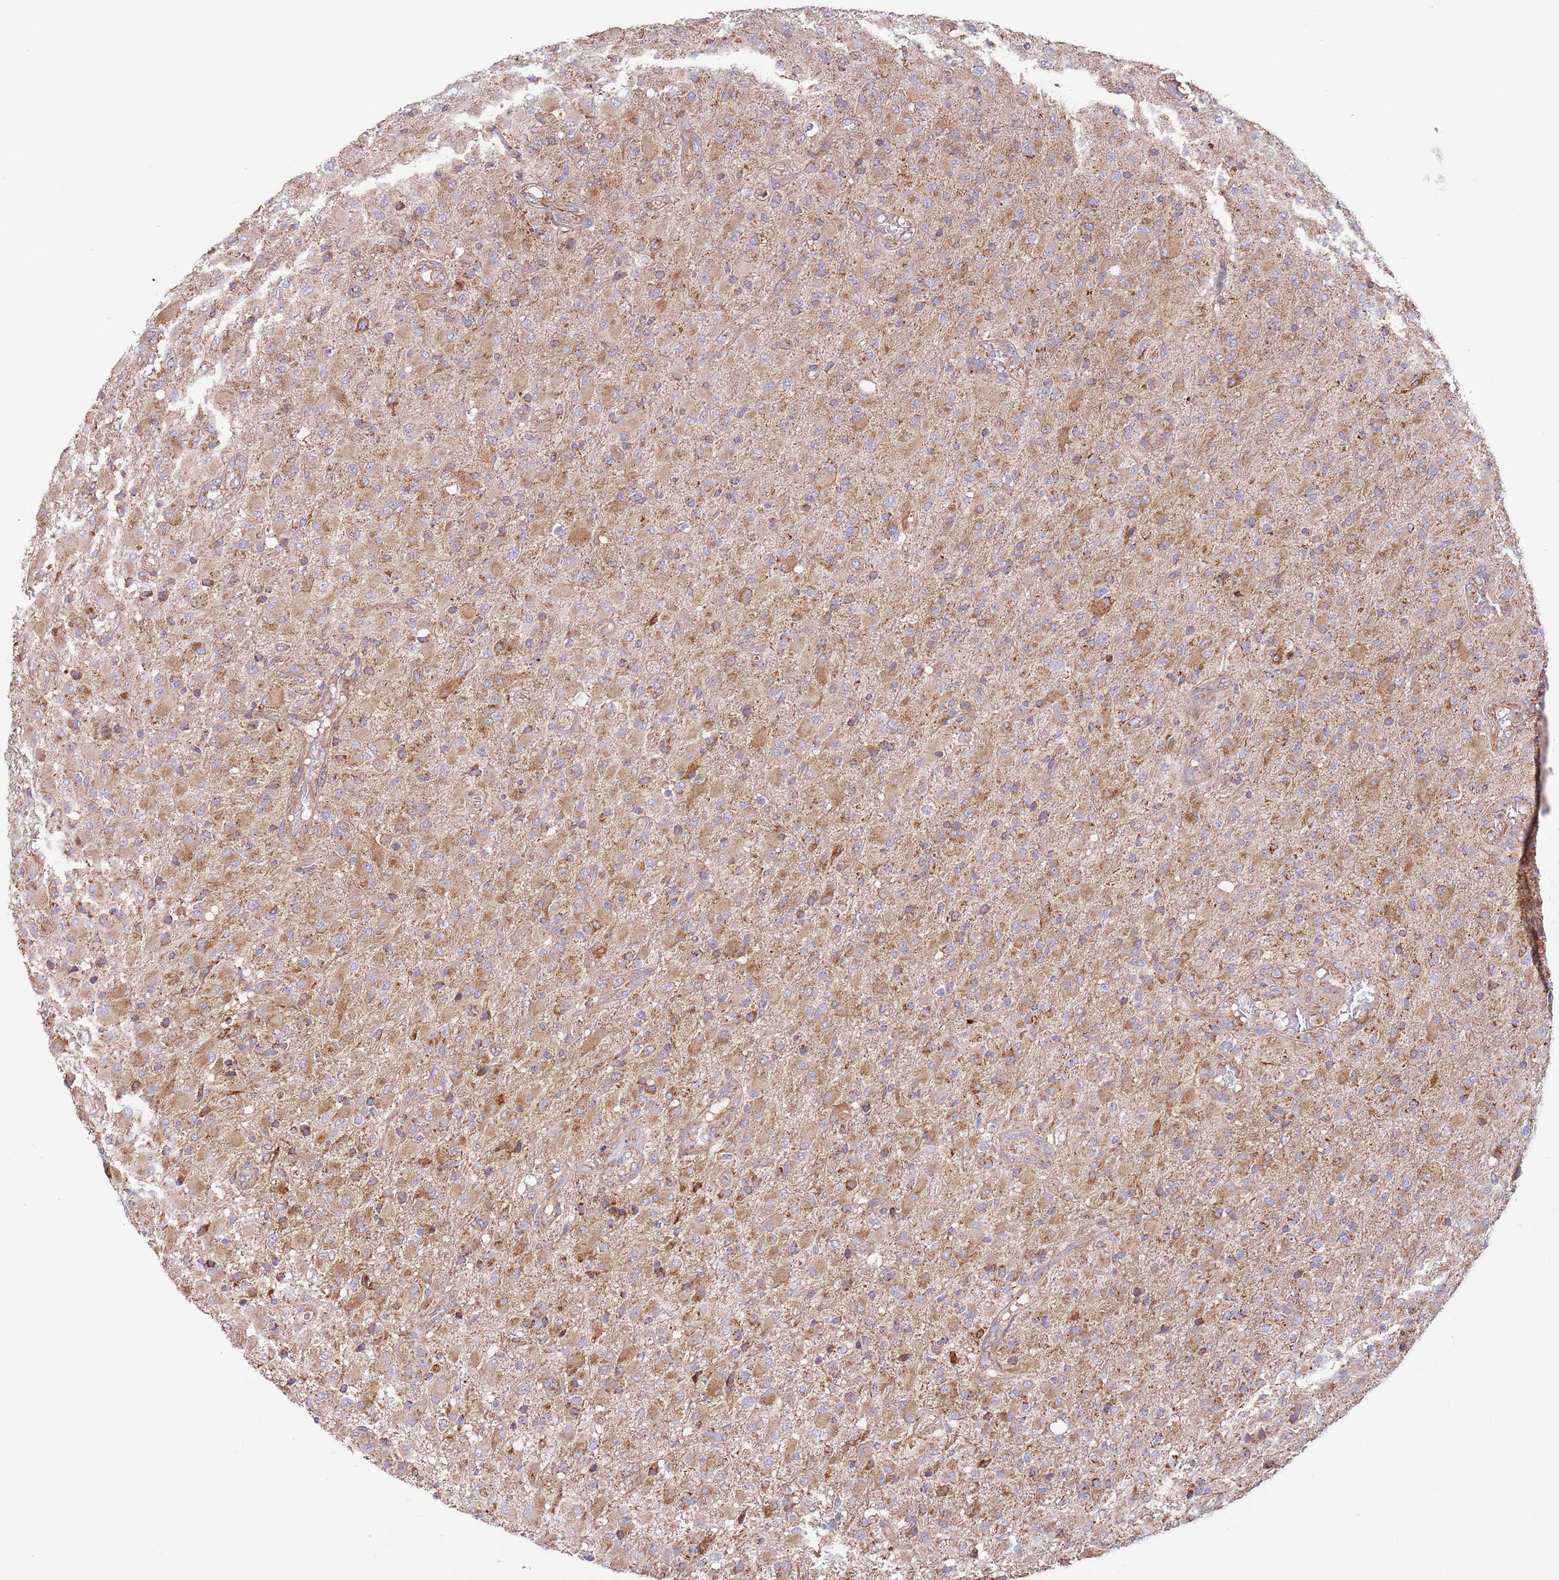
{"staining": {"intensity": "moderate", "quantity": "25%-75%", "location": "cytoplasmic/membranous"}, "tissue": "glioma", "cell_type": "Tumor cells", "image_type": "cancer", "snomed": [{"axis": "morphology", "description": "Glioma, malignant, Low grade"}, {"axis": "topography", "description": "Brain"}], "caption": "A brown stain labels moderate cytoplasmic/membranous expression of a protein in human glioma tumor cells.", "gene": "DNAJA3", "patient": {"sex": "male", "age": 65}}